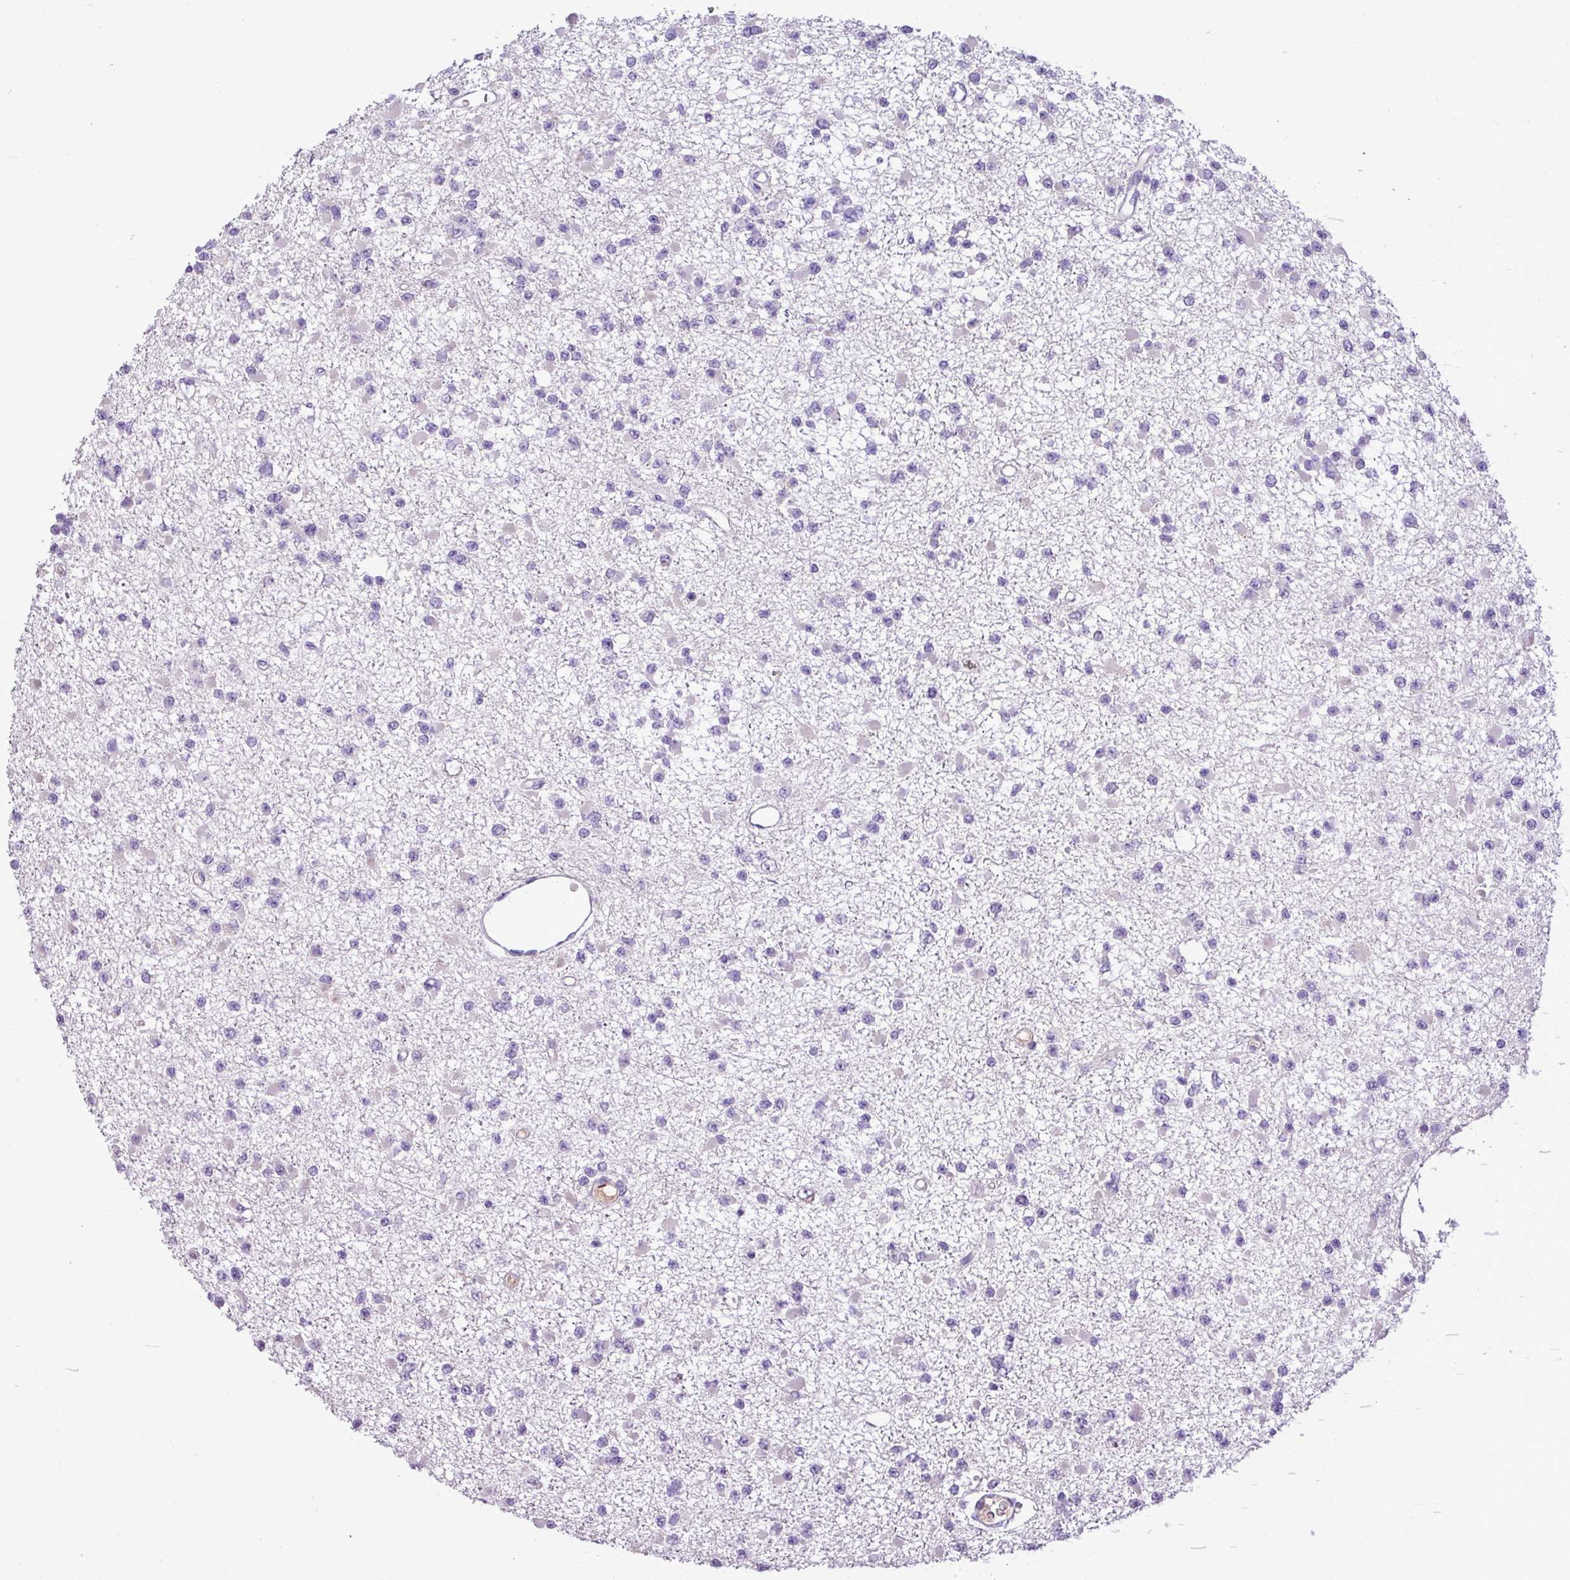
{"staining": {"intensity": "negative", "quantity": "none", "location": "none"}, "tissue": "glioma", "cell_type": "Tumor cells", "image_type": "cancer", "snomed": [{"axis": "morphology", "description": "Glioma, malignant, Low grade"}, {"axis": "topography", "description": "Brain"}], "caption": "Histopathology image shows no significant protein staining in tumor cells of malignant glioma (low-grade).", "gene": "IL17A", "patient": {"sex": "female", "age": 22}}